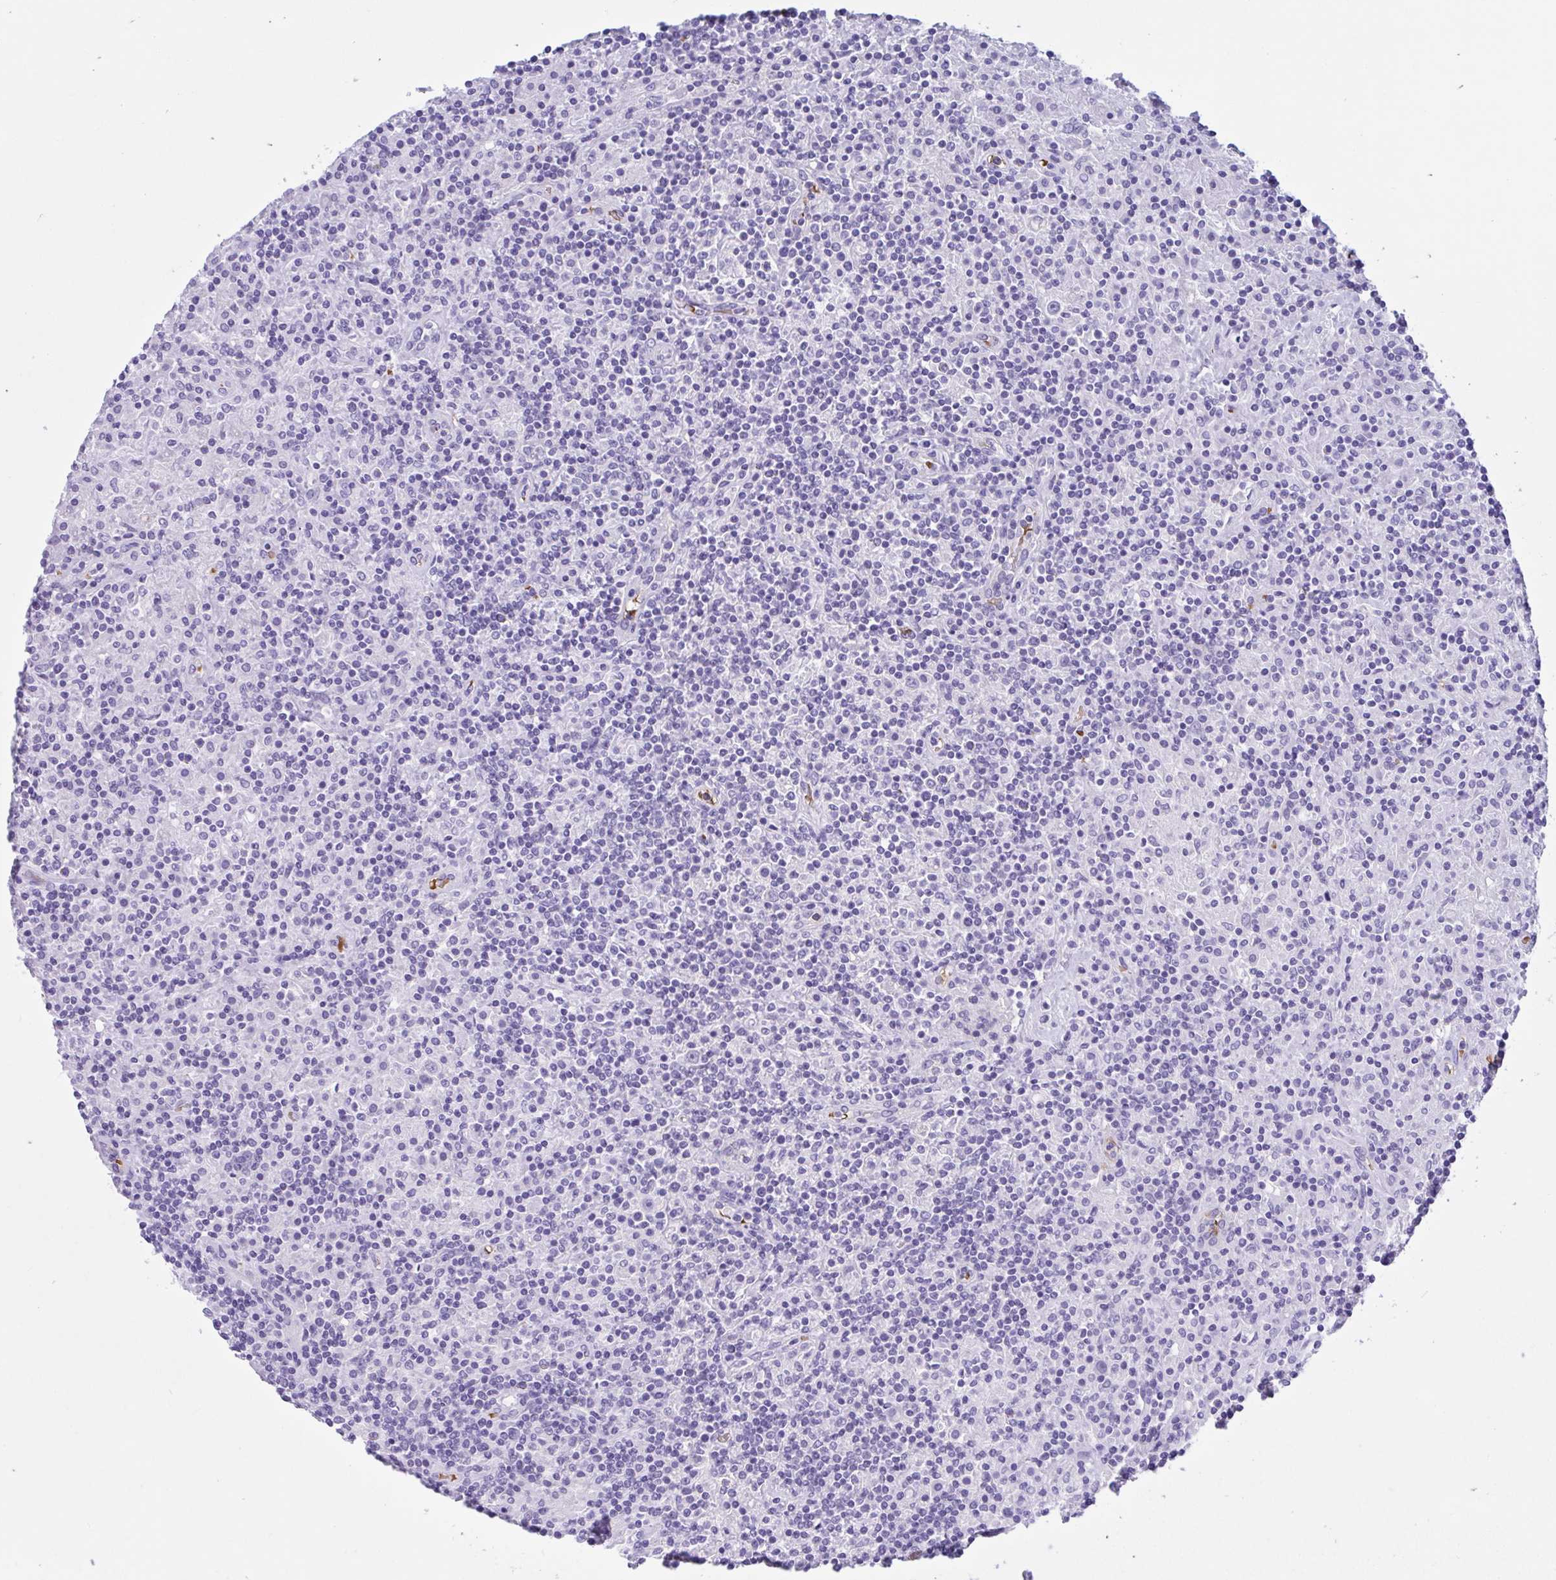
{"staining": {"intensity": "negative", "quantity": "none", "location": "none"}, "tissue": "lymphoma", "cell_type": "Tumor cells", "image_type": "cancer", "snomed": [{"axis": "morphology", "description": "Hodgkin's disease, NOS"}, {"axis": "topography", "description": "Lymph node"}], "caption": "High magnification brightfield microscopy of lymphoma stained with DAB (3,3'-diaminobenzidine) (brown) and counterstained with hematoxylin (blue): tumor cells show no significant staining. (DAB (3,3'-diaminobenzidine) immunohistochemistry, high magnification).", "gene": "TMEM79", "patient": {"sex": "male", "age": 70}}